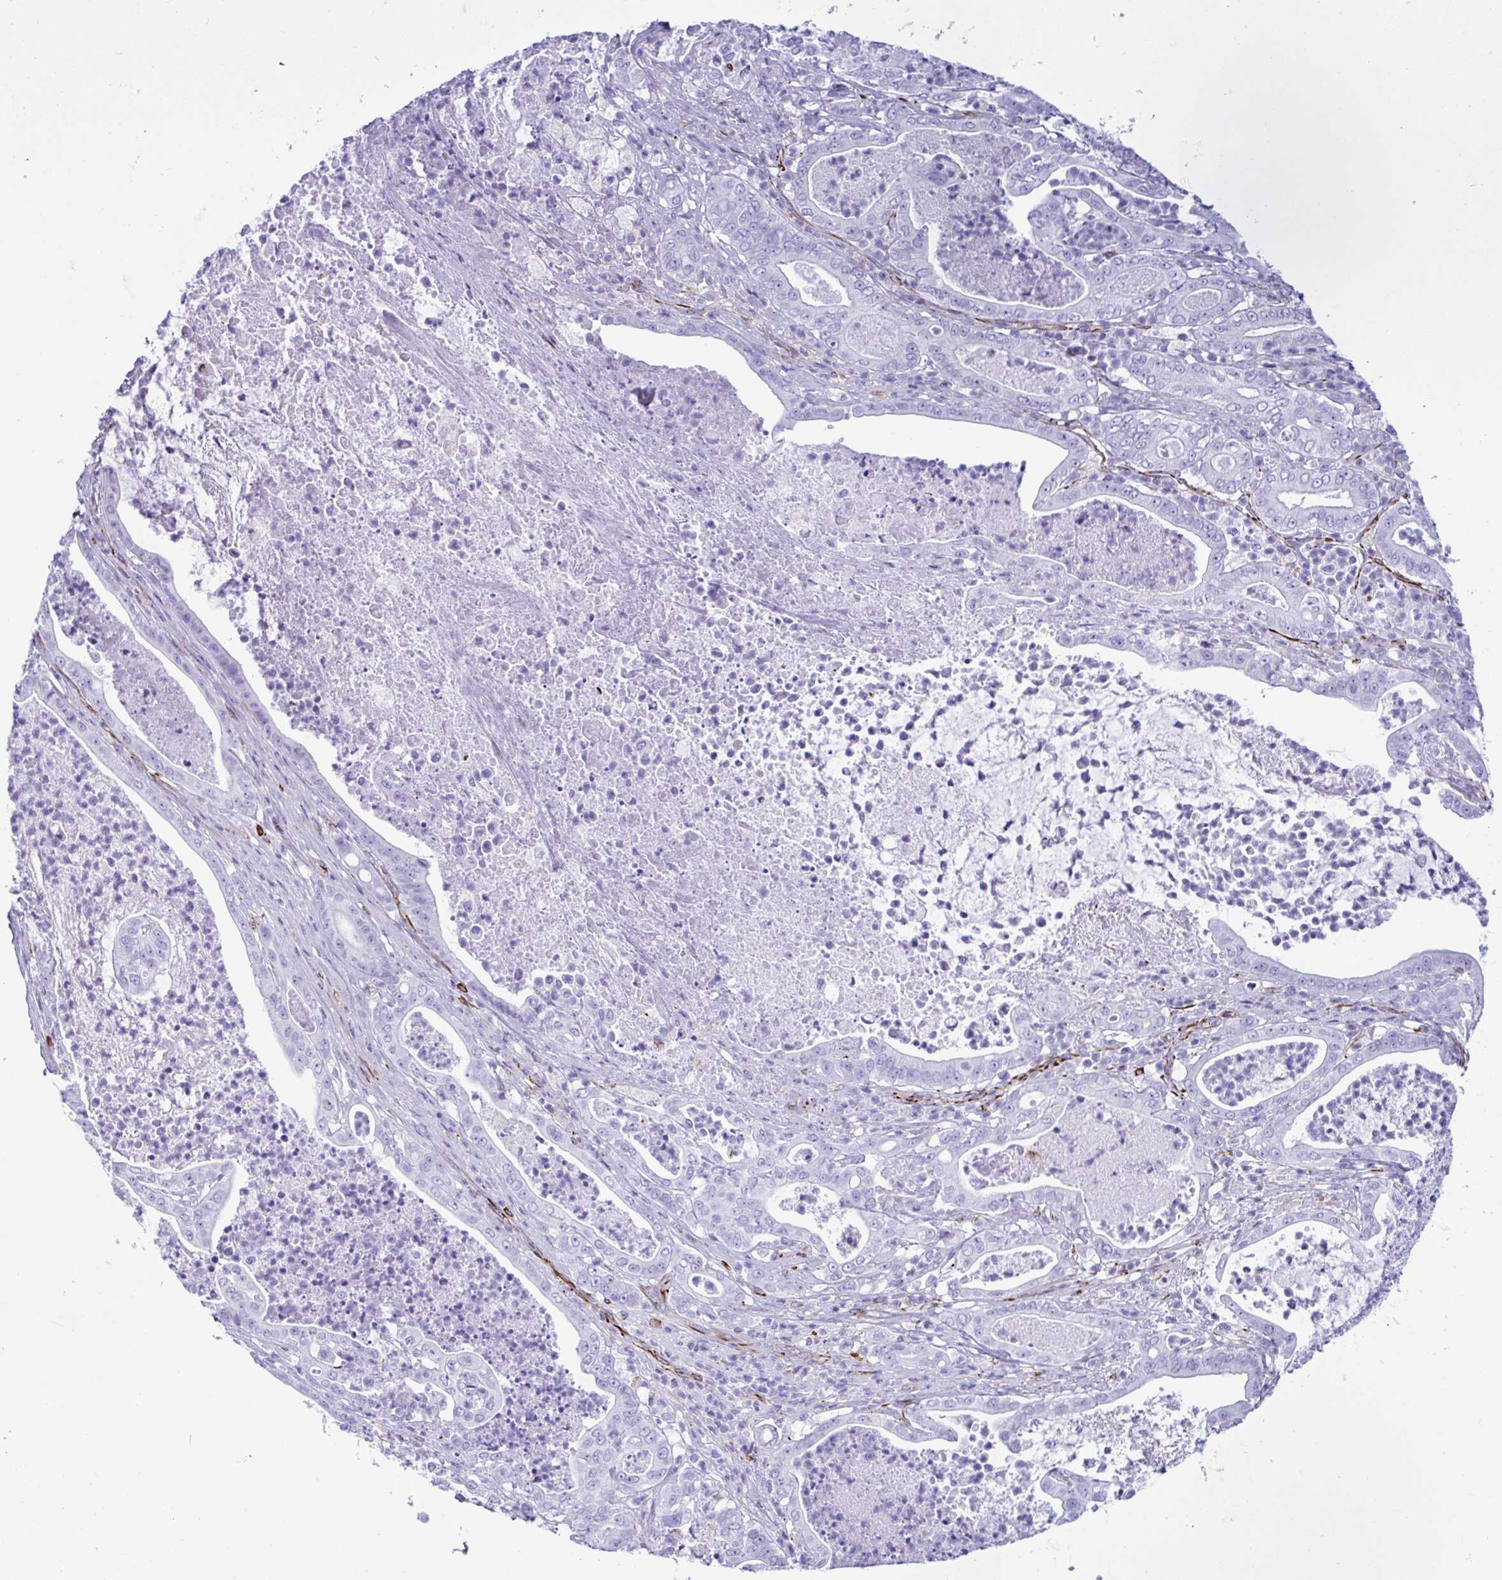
{"staining": {"intensity": "negative", "quantity": "none", "location": "none"}, "tissue": "pancreatic cancer", "cell_type": "Tumor cells", "image_type": "cancer", "snomed": [{"axis": "morphology", "description": "Adenocarcinoma, NOS"}, {"axis": "topography", "description": "Pancreas"}], "caption": "Tumor cells are negative for protein expression in human pancreatic cancer.", "gene": "SMAD5", "patient": {"sex": "male", "age": 71}}